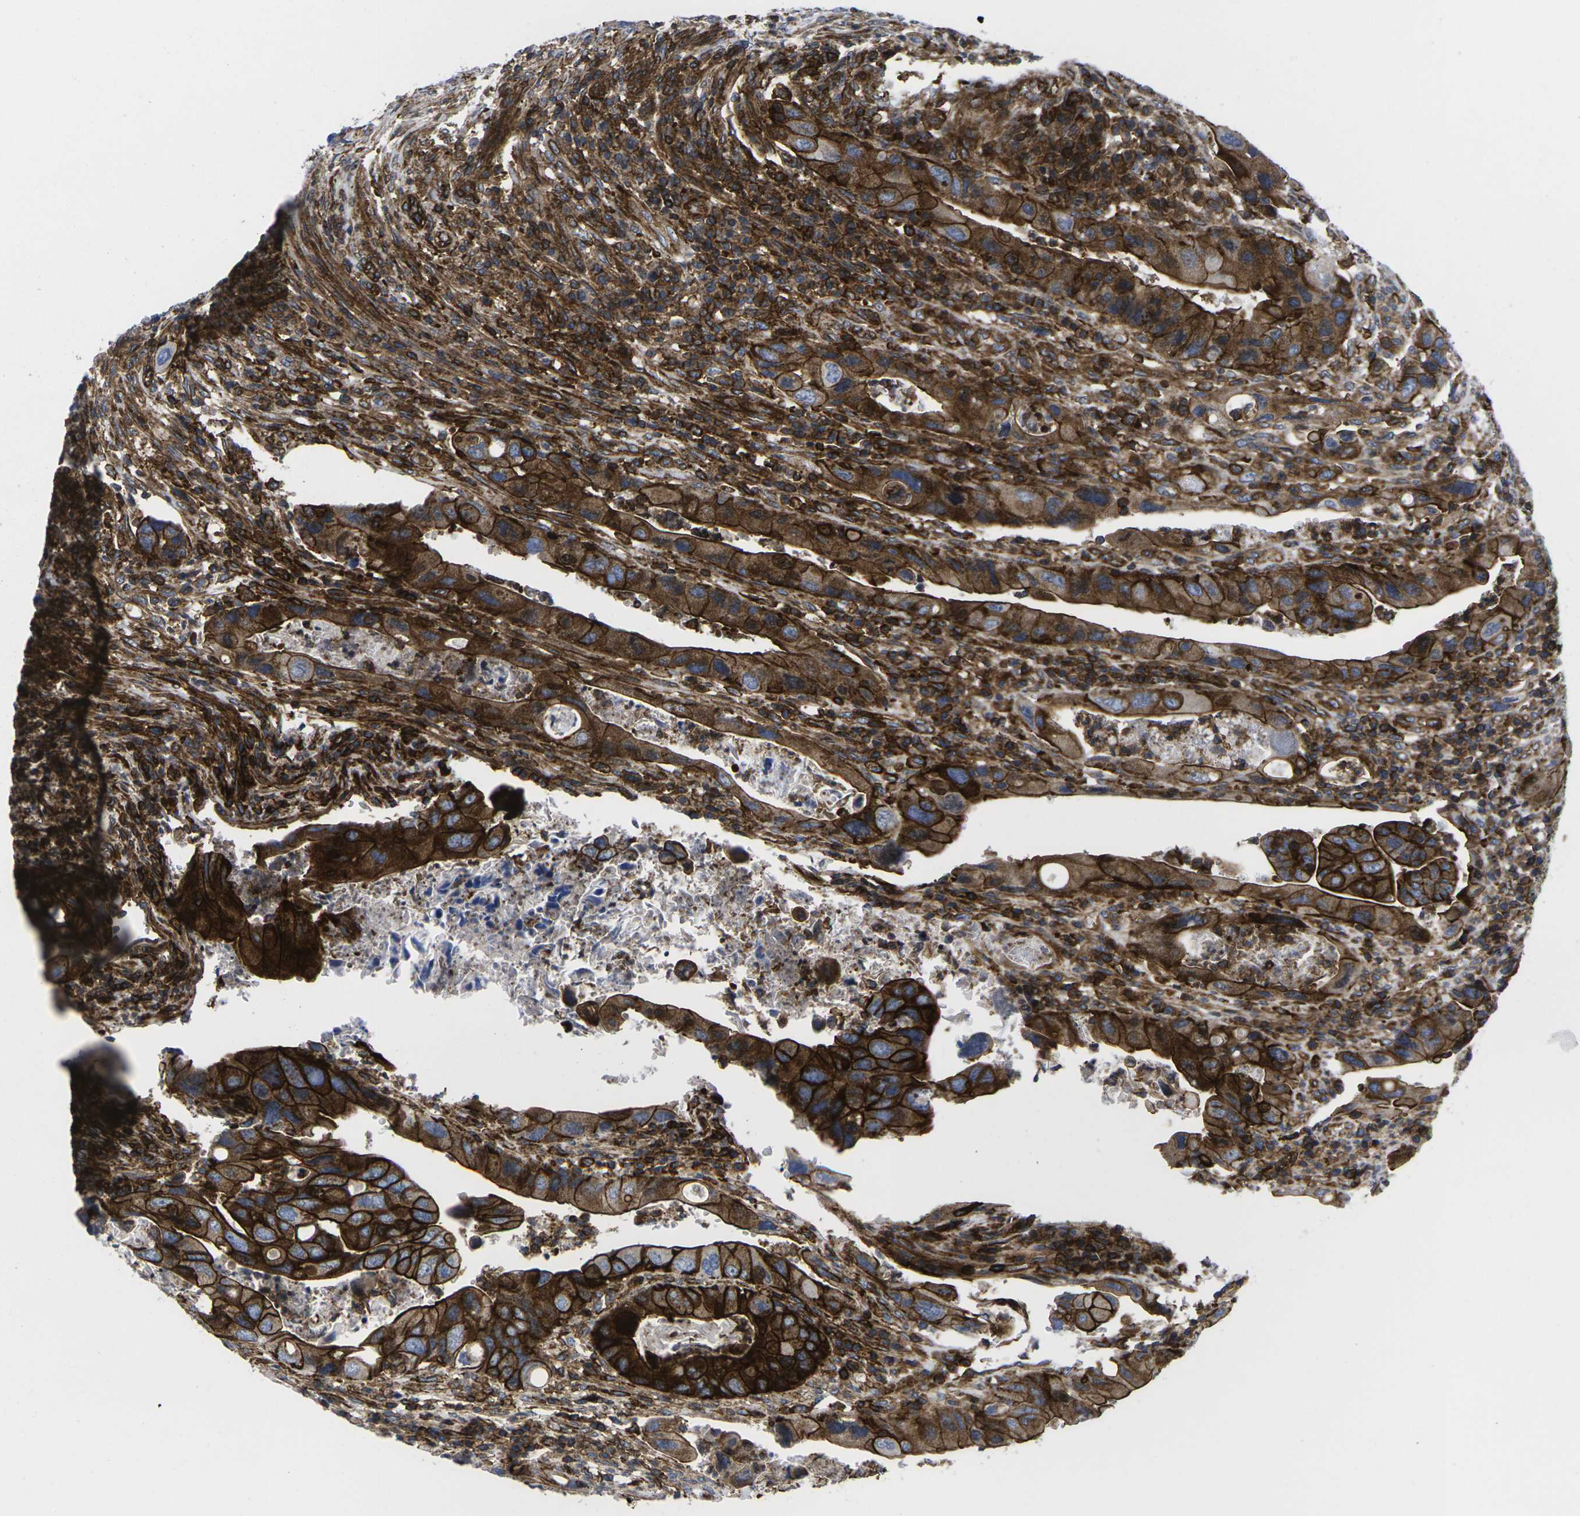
{"staining": {"intensity": "strong", "quantity": ">75%", "location": "cytoplasmic/membranous"}, "tissue": "colorectal cancer", "cell_type": "Tumor cells", "image_type": "cancer", "snomed": [{"axis": "morphology", "description": "Adenocarcinoma, NOS"}, {"axis": "topography", "description": "Rectum"}], "caption": "A brown stain labels strong cytoplasmic/membranous expression of a protein in colorectal cancer tumor cells.", "gene": "IQGAP1", "patient": {"sex": "female", "age": 57}}